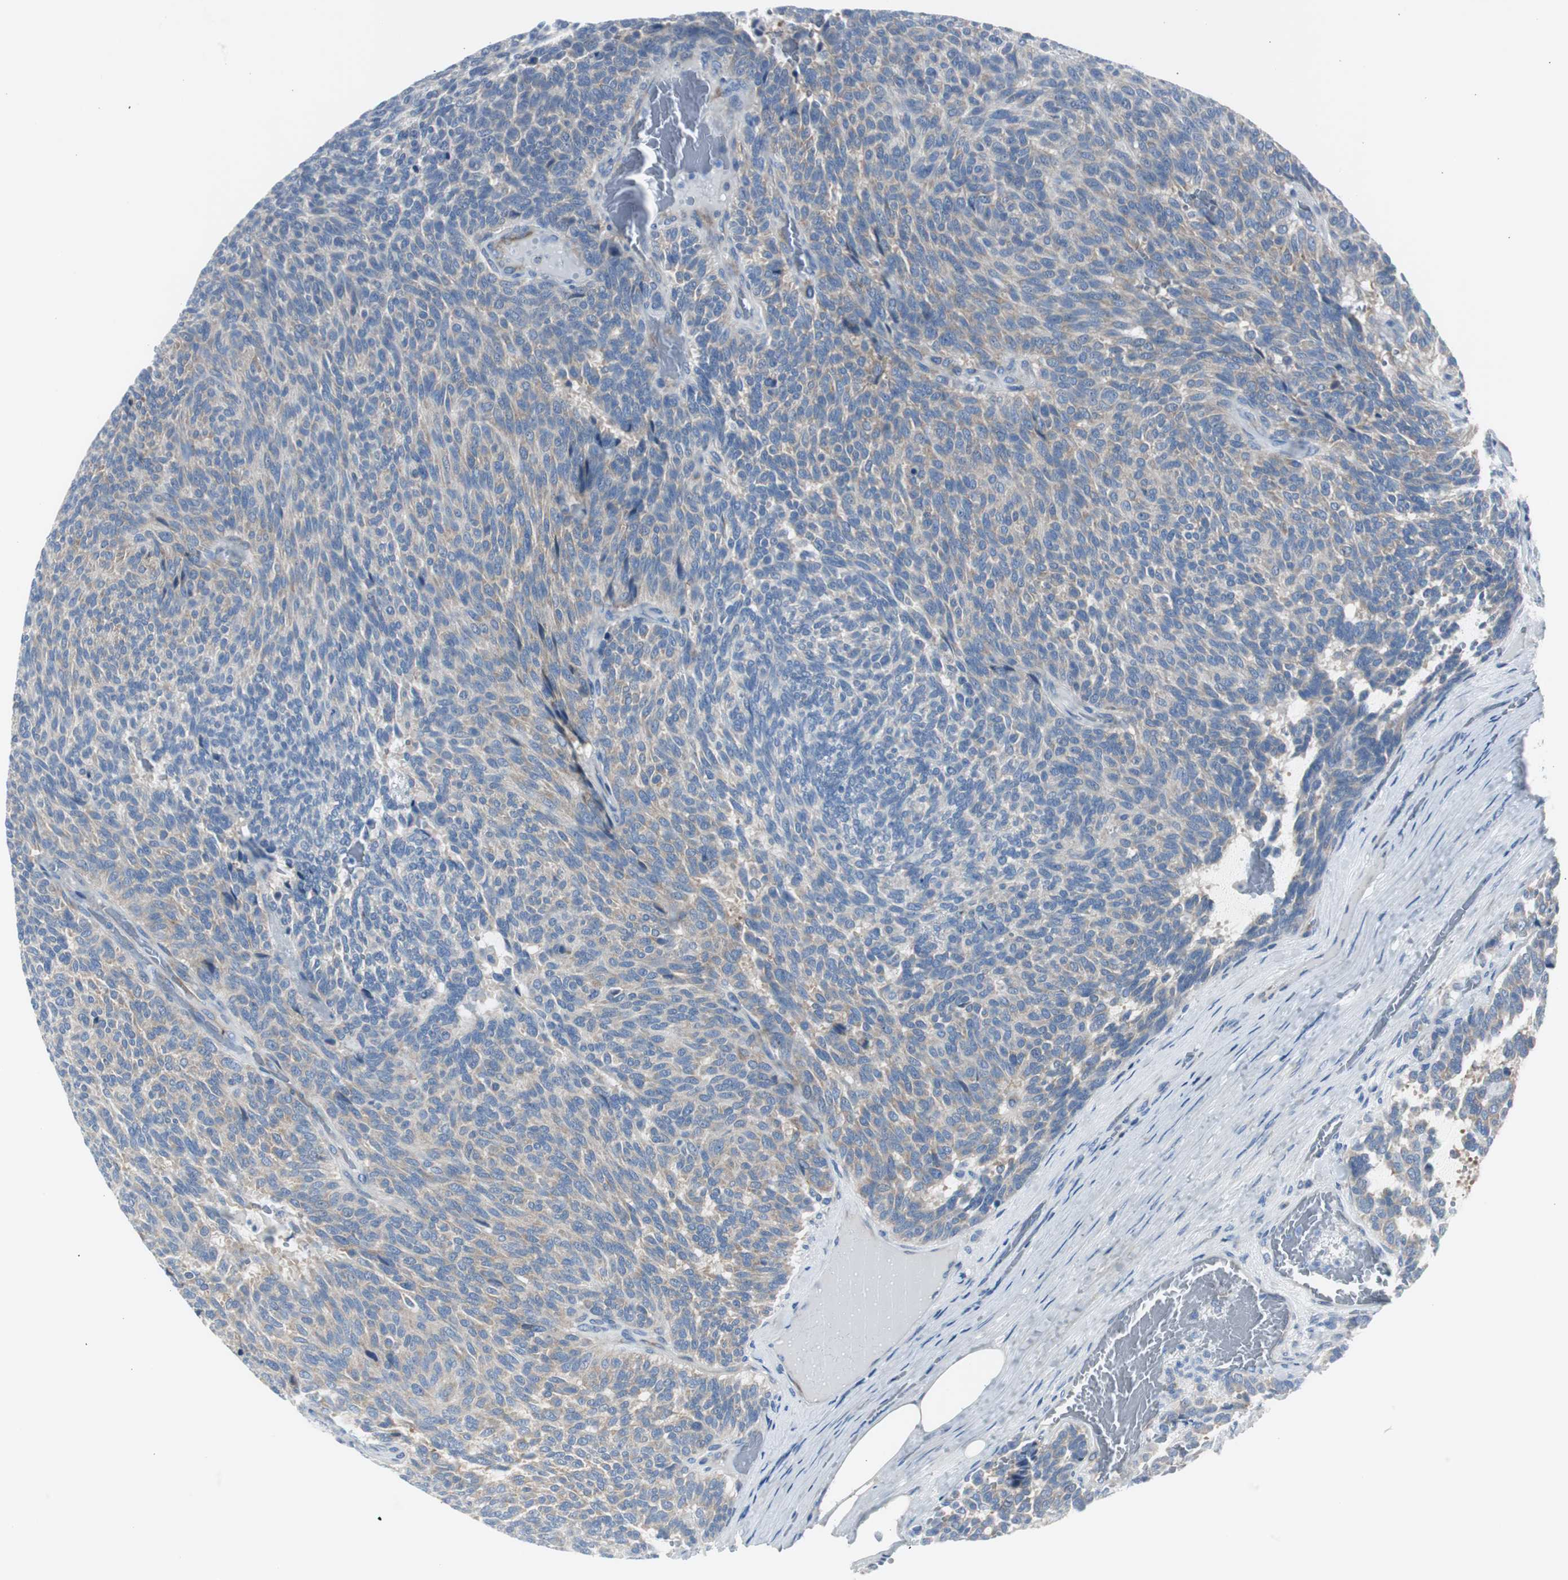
{"staining": {"intensity": "weak", "quantity": ">75%", "location": "cytoplasmic/membranous"}, "tissue": "carcinoid", "cell_type": "Tumor cells", "image_type": "cancer", "snomed": [{"axis": "morphology", "description": "Carcinoid, malignant, NOS"}, {"axis": "topography", "description": "Pancreas"}], "caption": "Human carcinoid stained for a protein (brown) shows weak cytoplasmic/membranous positive positivity in approximately >75% of tumor cells.", "gene": "RPS12", "patient": {"sex": "female", "age": 54}}